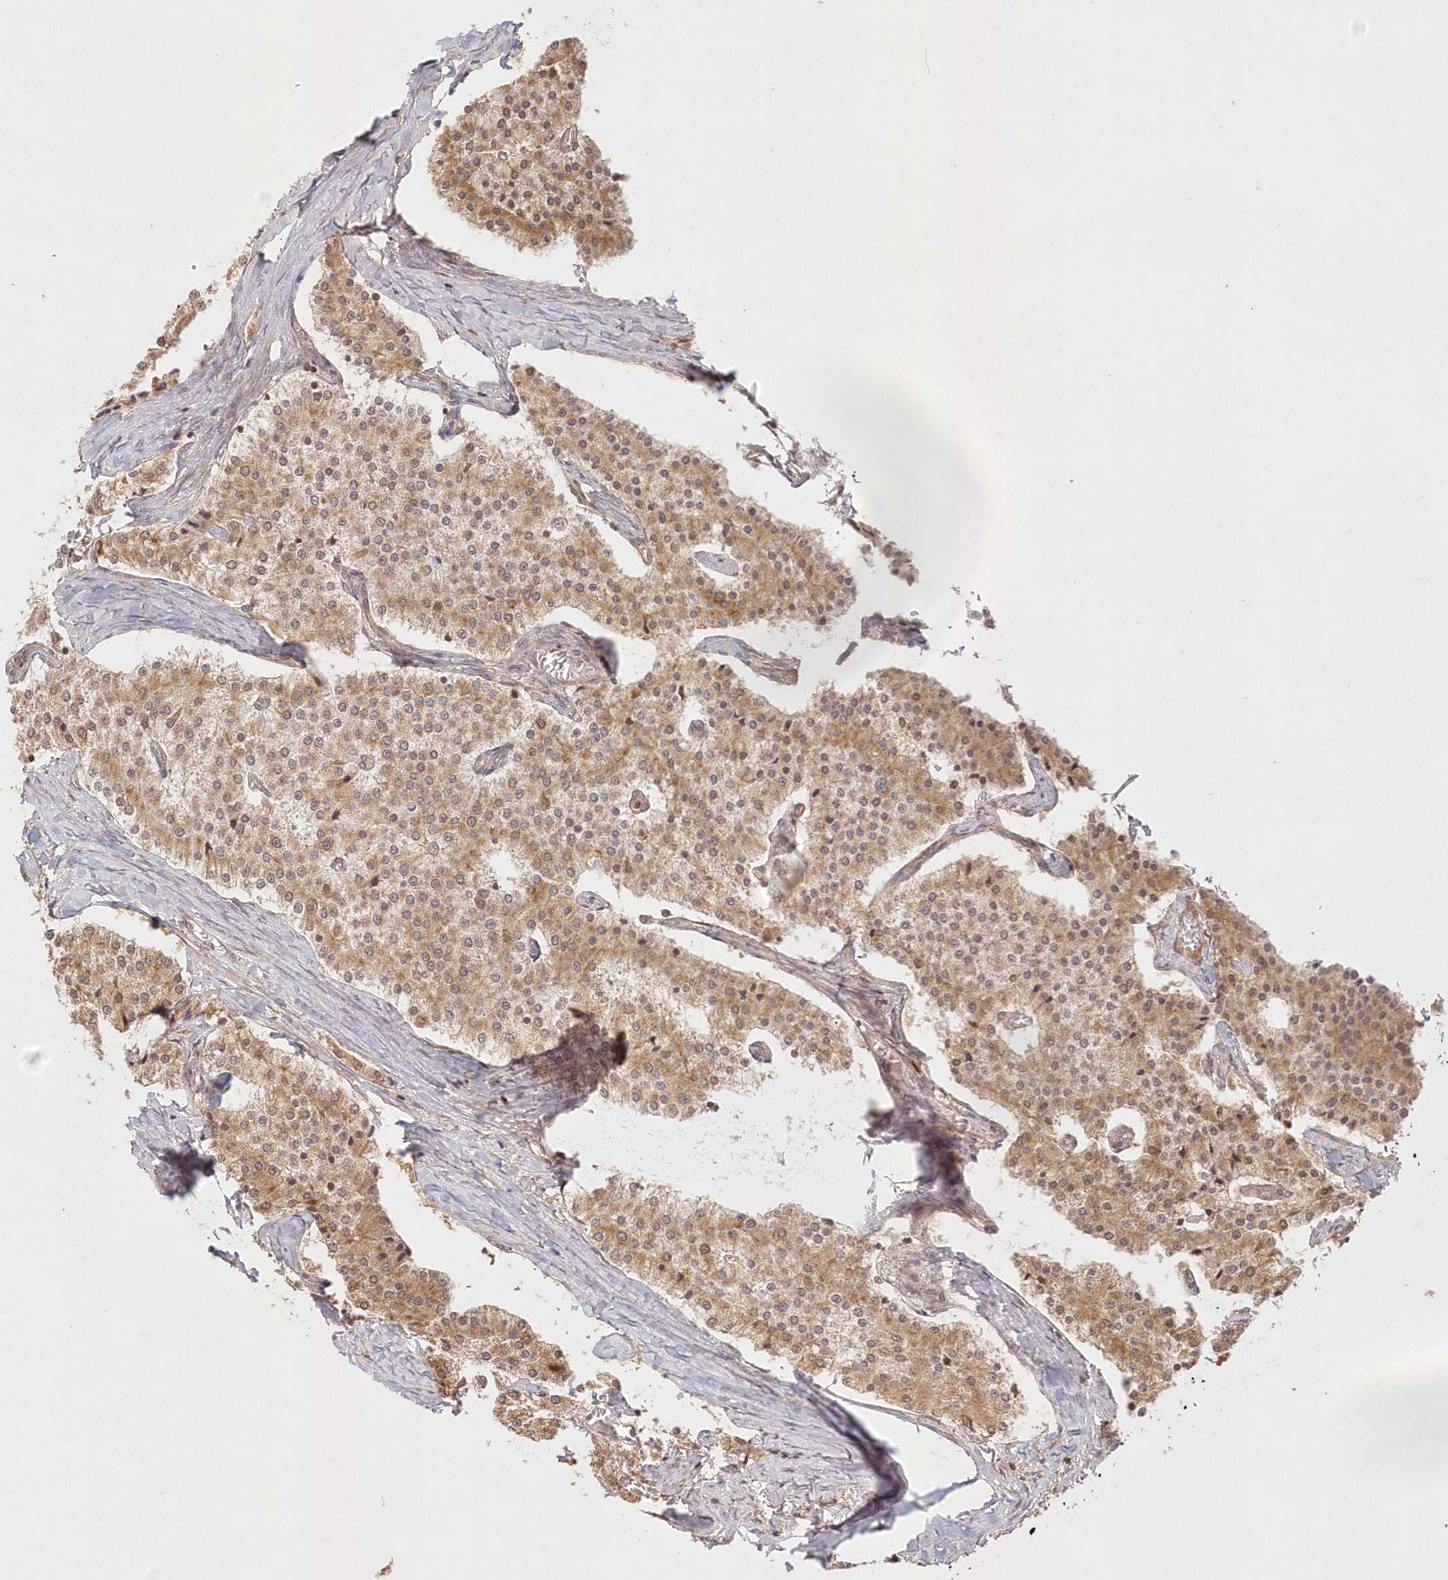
{"staining": {"intensity": "moderate", "quantity": ">75%", "location": "cytoplasmic/membranous"}, "tissue": "carcinoid", "cell_type": "Tumor cells", "image_type": "cancer", "snomed": [{"axis": "morphology", "description": "Carcinoid, malignant, NOS"}, {"axis": "topography", "description": "Colon"}], "caption": "A brown stain highlights moderate cytoplasmic/membranous positivity of a protein in malignant carcinoid tumor cells.", "gene": "KIAA0232", "patient": {"sex": "female", "age": 52}}